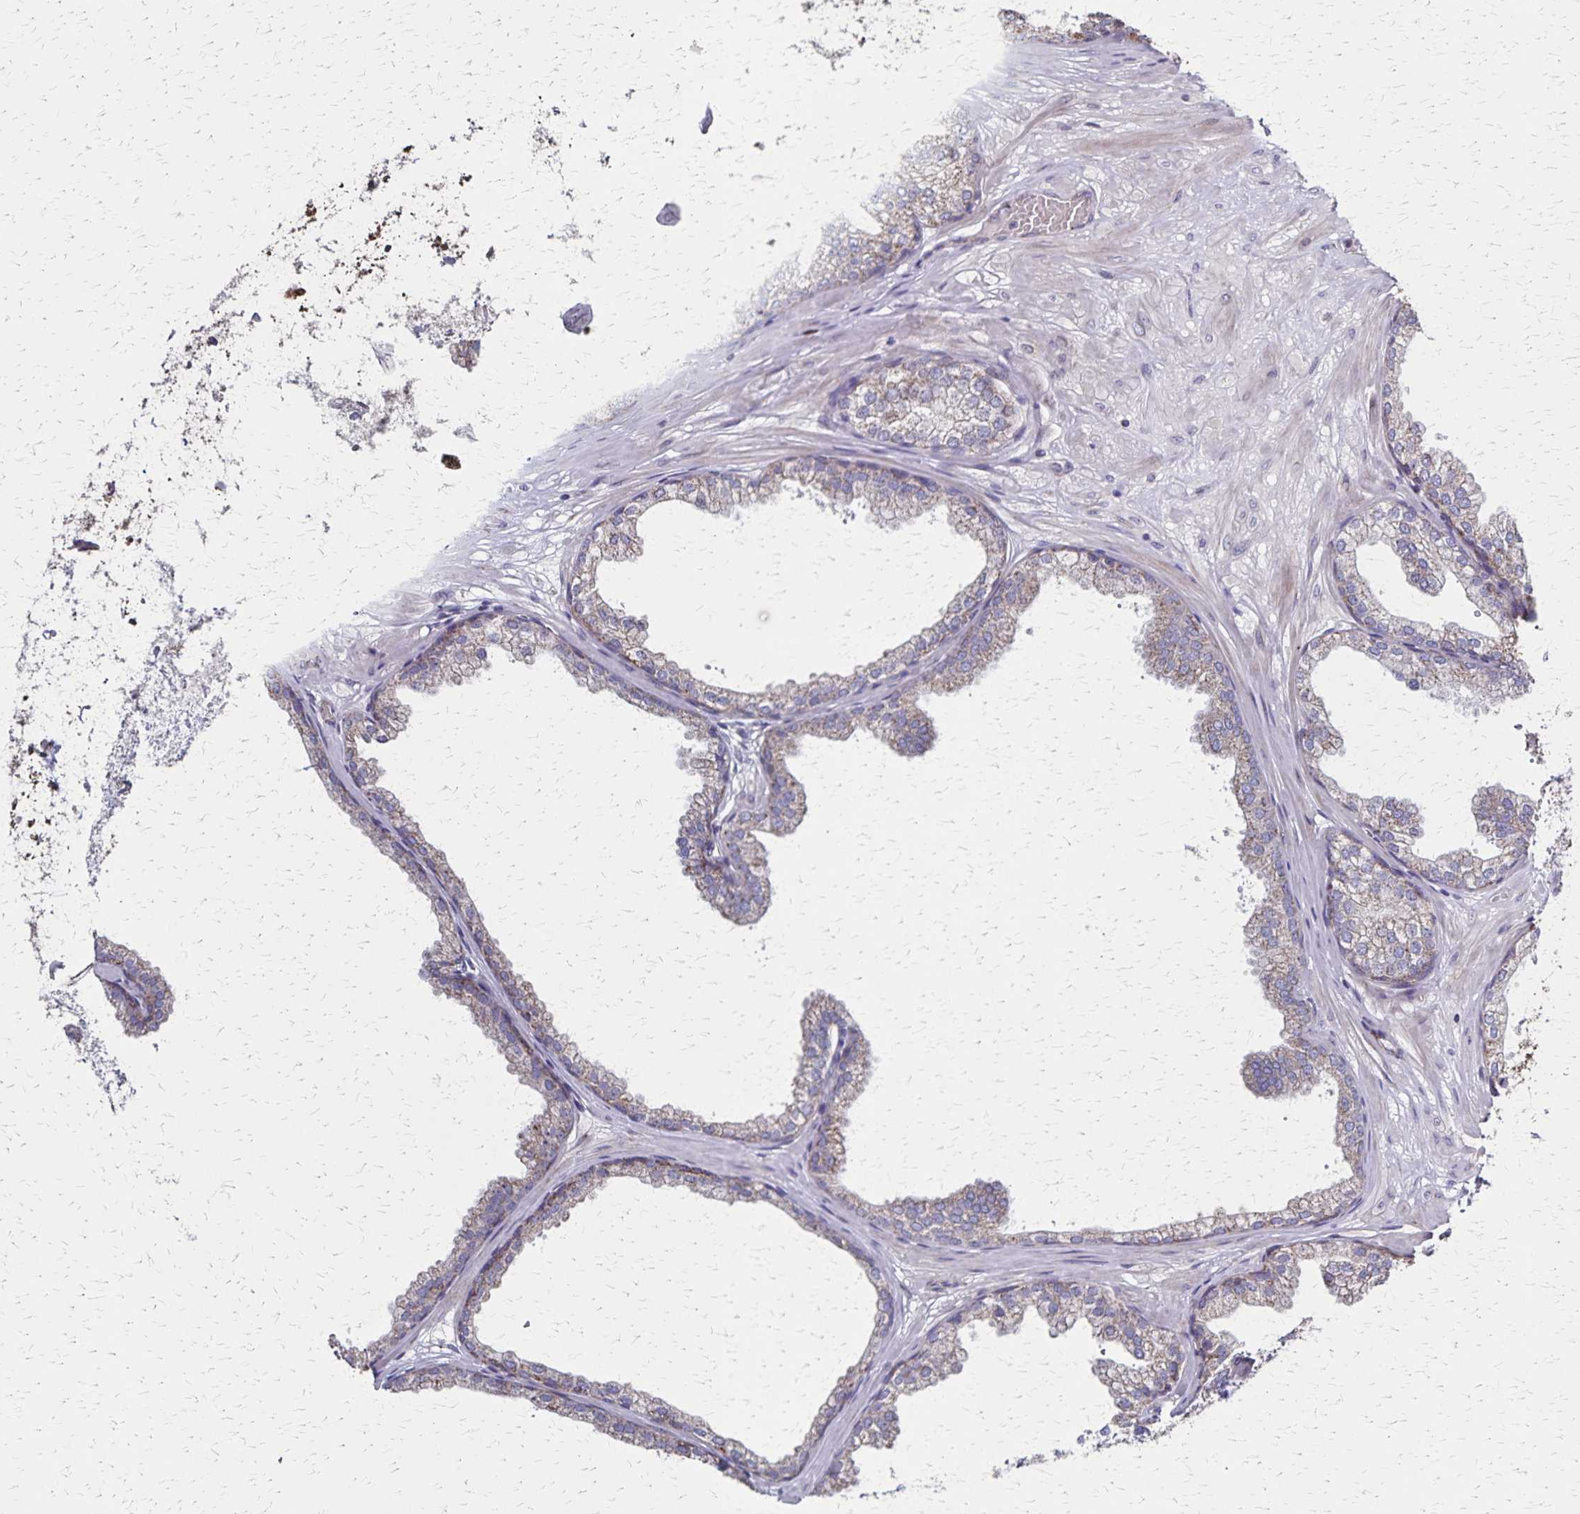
{"staining": {"intensity": "moderate", "quantity": "25%-75%", "location": "cytoplasmic/membranous"}, "tissue": "prostate", "cell_type": "Glandular cells", "image_type": "normal", "snomed": [{"axis": "morphology", "description": "Normal tissue, NOS"}, {"axis": "topography", "description": "Prostate"}], "caption": "Immunohistochemical staining of benign human prostate displays moderate cytoplasmic/membranous protein expression in approximately 25%-75% of glandular cells. (Brightfield microscopy of DAB IHC at high magnification).", "gene": "NFS1", "patient": {"sex": "male", "age": 37}}